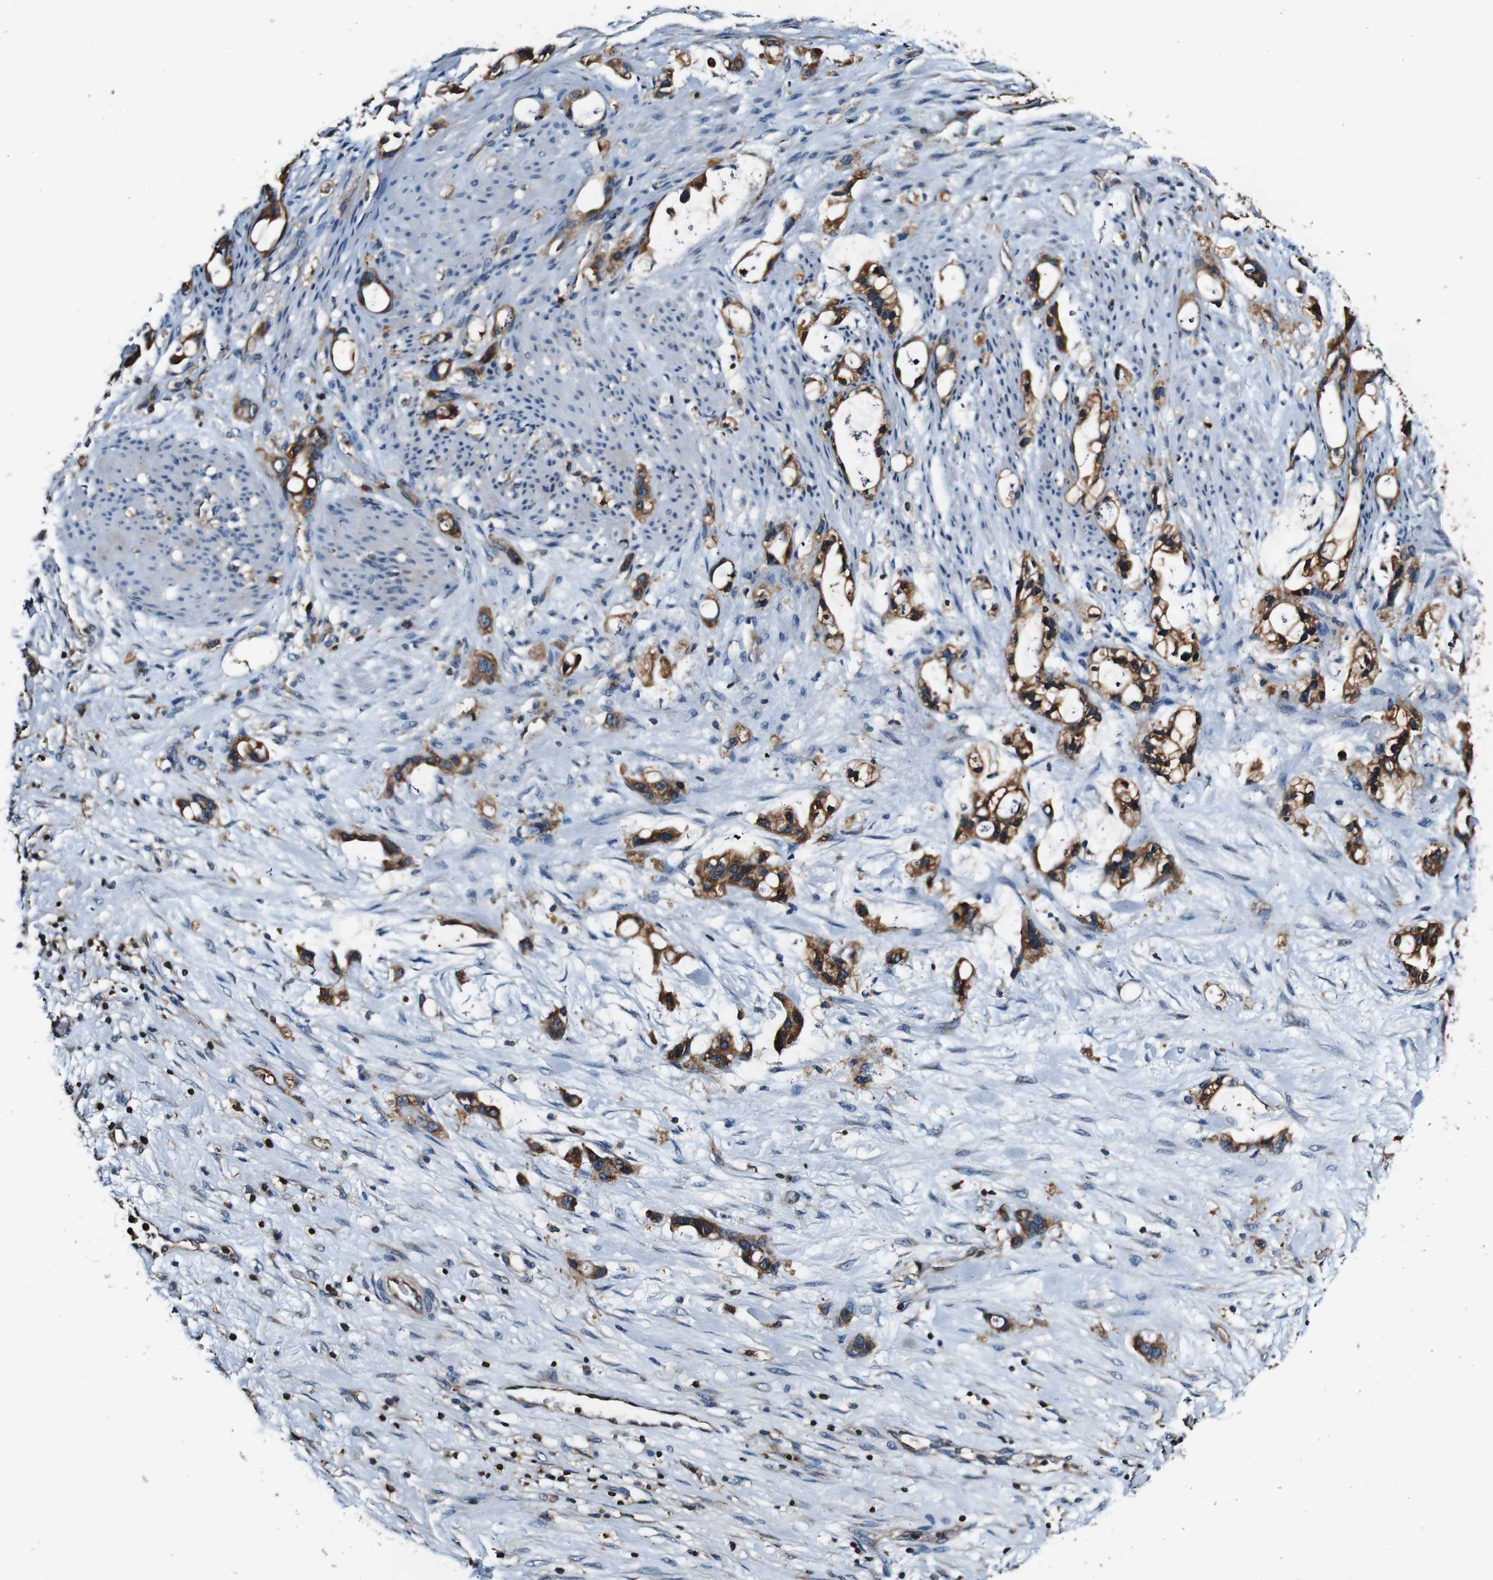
{"staining": {"intensity": "strong", "quantity": ">75%", "location": "cytoplasmic/membranous"}, "tissue": "liver cancer", "cell_type": "Tumor cells", "image_type": "cancer", "snomed": [{"axis": "morphology", "description": "Cholangiocarcinoma"}, {"axis": "topography", "description": "Liver"}], "caption": "An image of liver cholangiocarcinoma stained for a protein demonstrates strong cytoplasmic/membranous brown staining in tumor cells.", "gene": "RHOT2", "patient": {"sex": "female", "age": 65}}